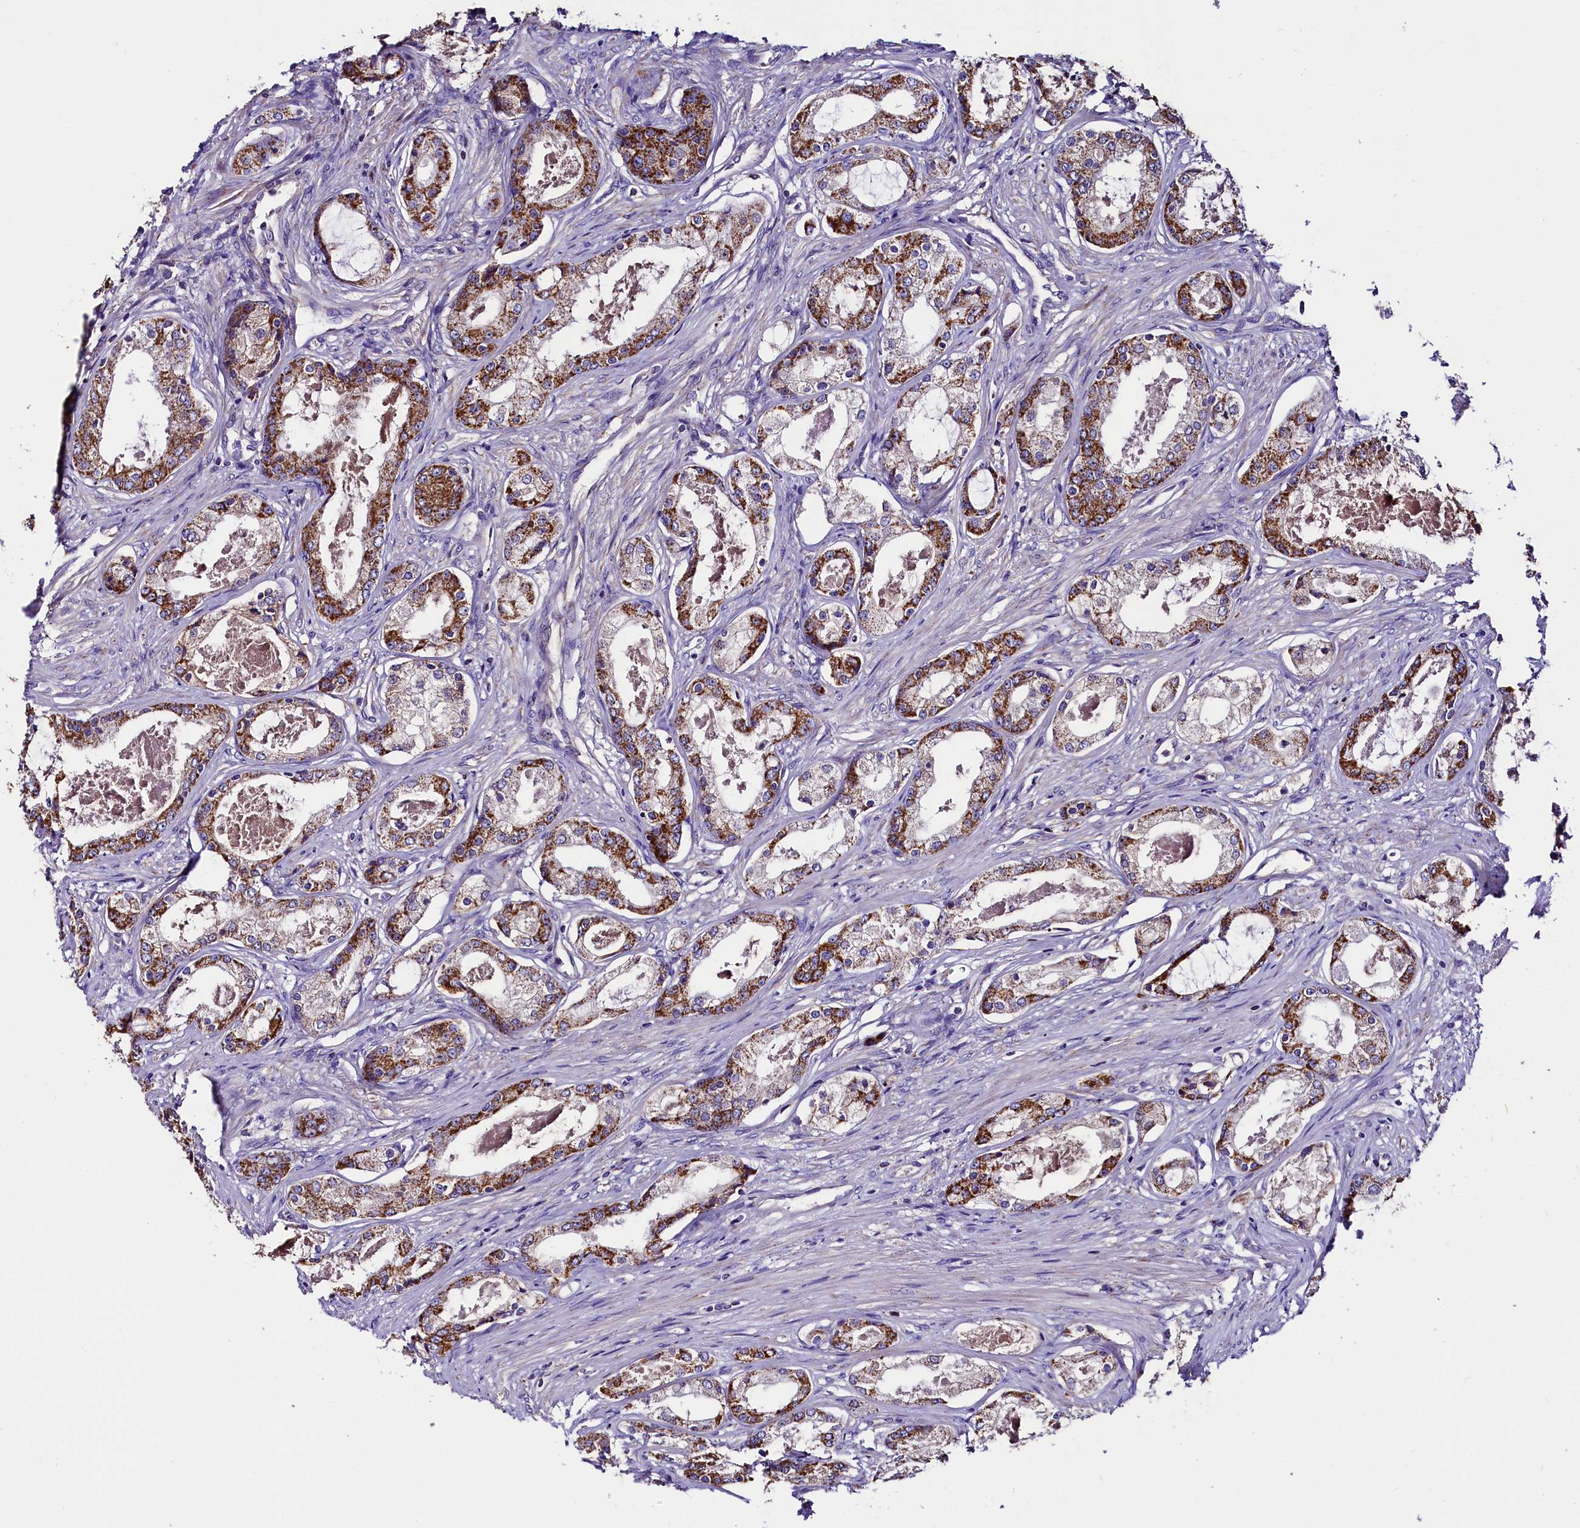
{"staining": {"intensity": "moderate", "quantity": ">75%", "location": "cytoplasmic/membranous"}, "tissue": "prostate cancer", "cell_type": "Tumor cells", "image_type": "cancer", "snomed": [{"axis": "morphology", "description": "Adenocarcinoma, Low grade"}, {"axis": "topography", "description": "Prostate"}], "caption": "Protein analysis of prostate adenocarcinoma (low-grade) tissue reveals moderate cytoplasmic/membranous staining in about >75% of tumor cells.", "gene": "SIX5", "patient": {"sex": "male", "age": 68}}